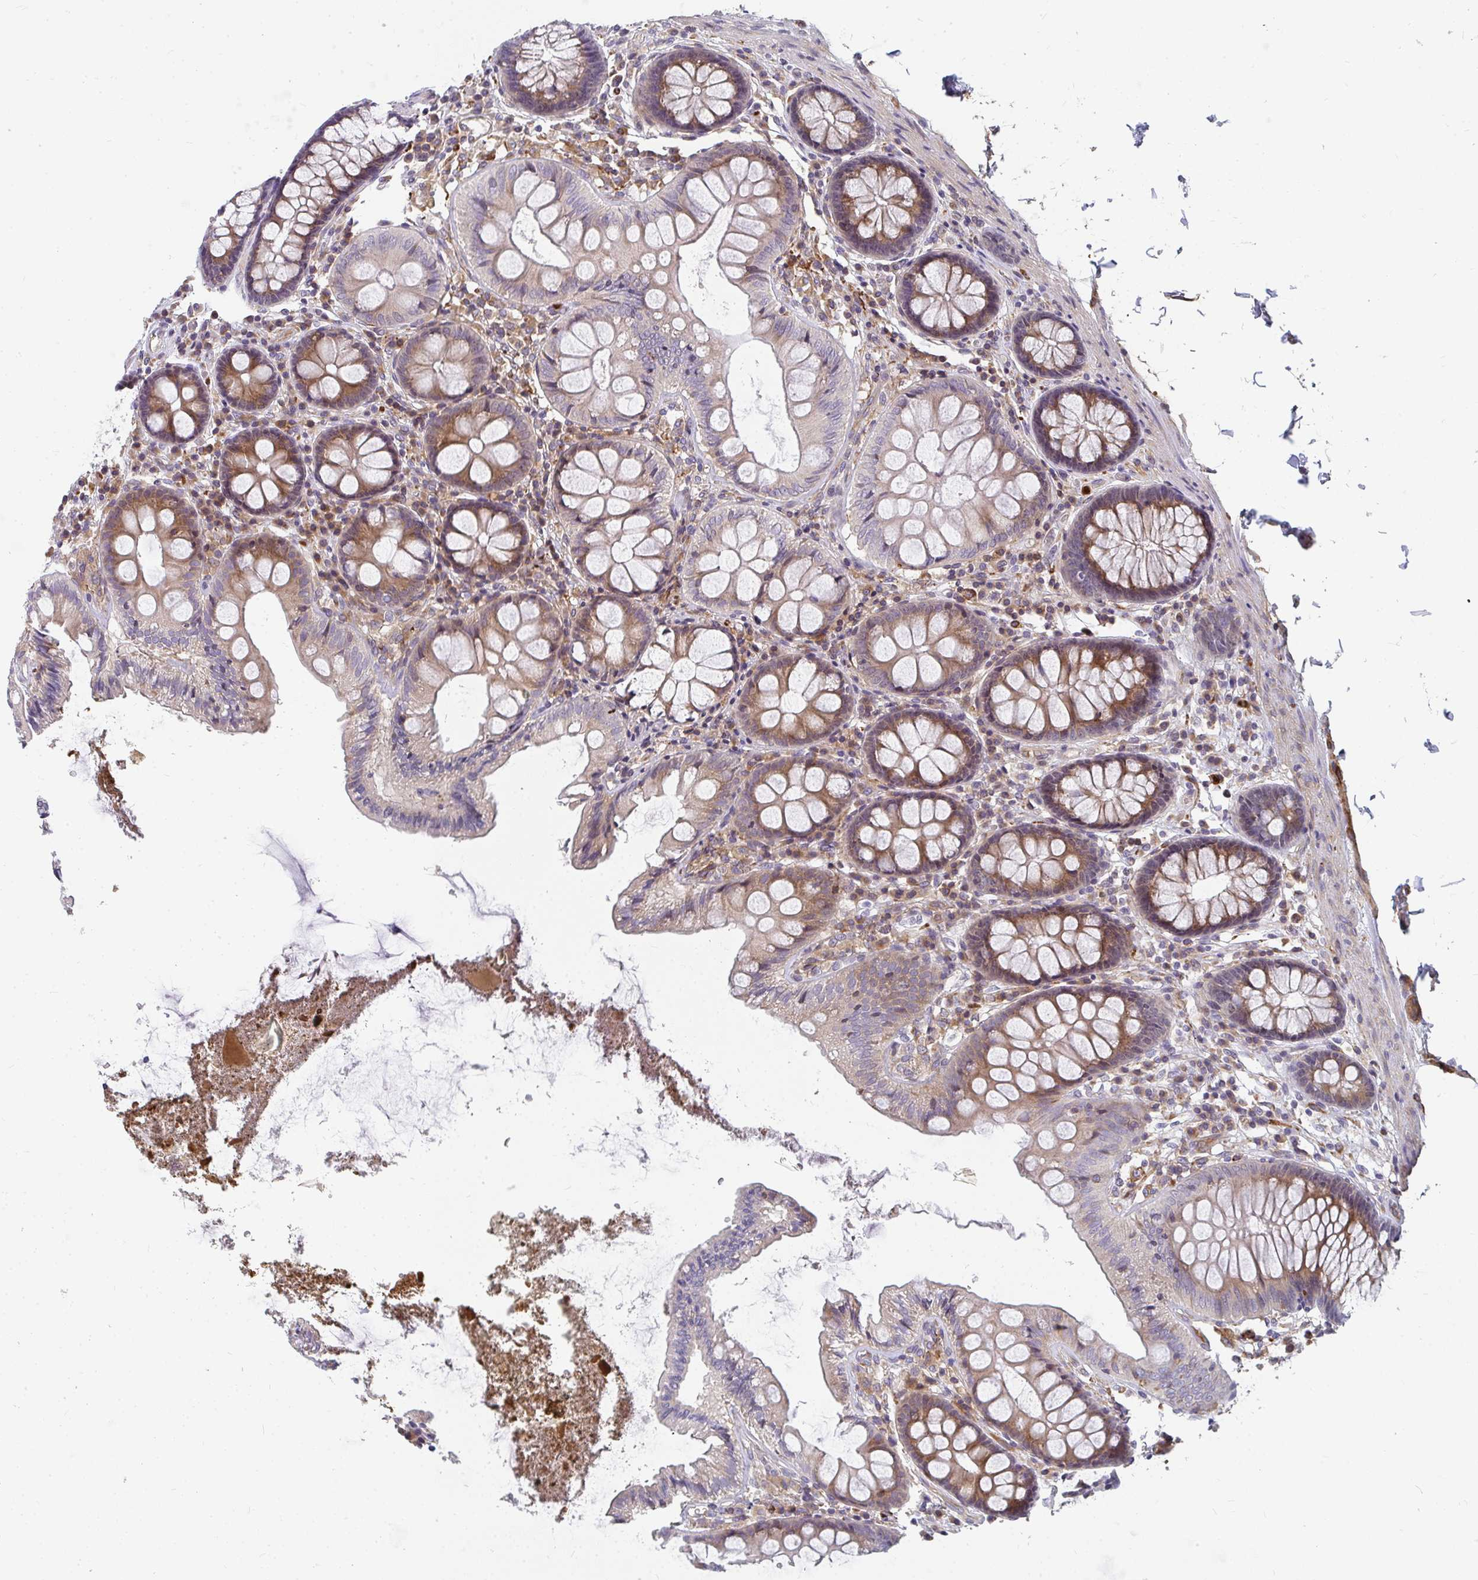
{"staining": {"intensity": "moderate", "quantity": "25%-75%", "location": "cytoplasmic/membranous"}, "tissue": "colon", "cell_type": "Endothelial cells", "image_type": "normal", "snomed": [{"axis": "morphology", "description": "Normal tissue, NOS"}, {"axis": "topography", "description": "Colon"}], "caption": "Endothelial cells exhibit medium levels of moderate cytoplasmic/membranous positivity in approximately 25%-75% of cells in normal colon. Nuclei are stained in blue.", "gene": "CSF3R", "patient": {"sex": "male", "age": 84}}